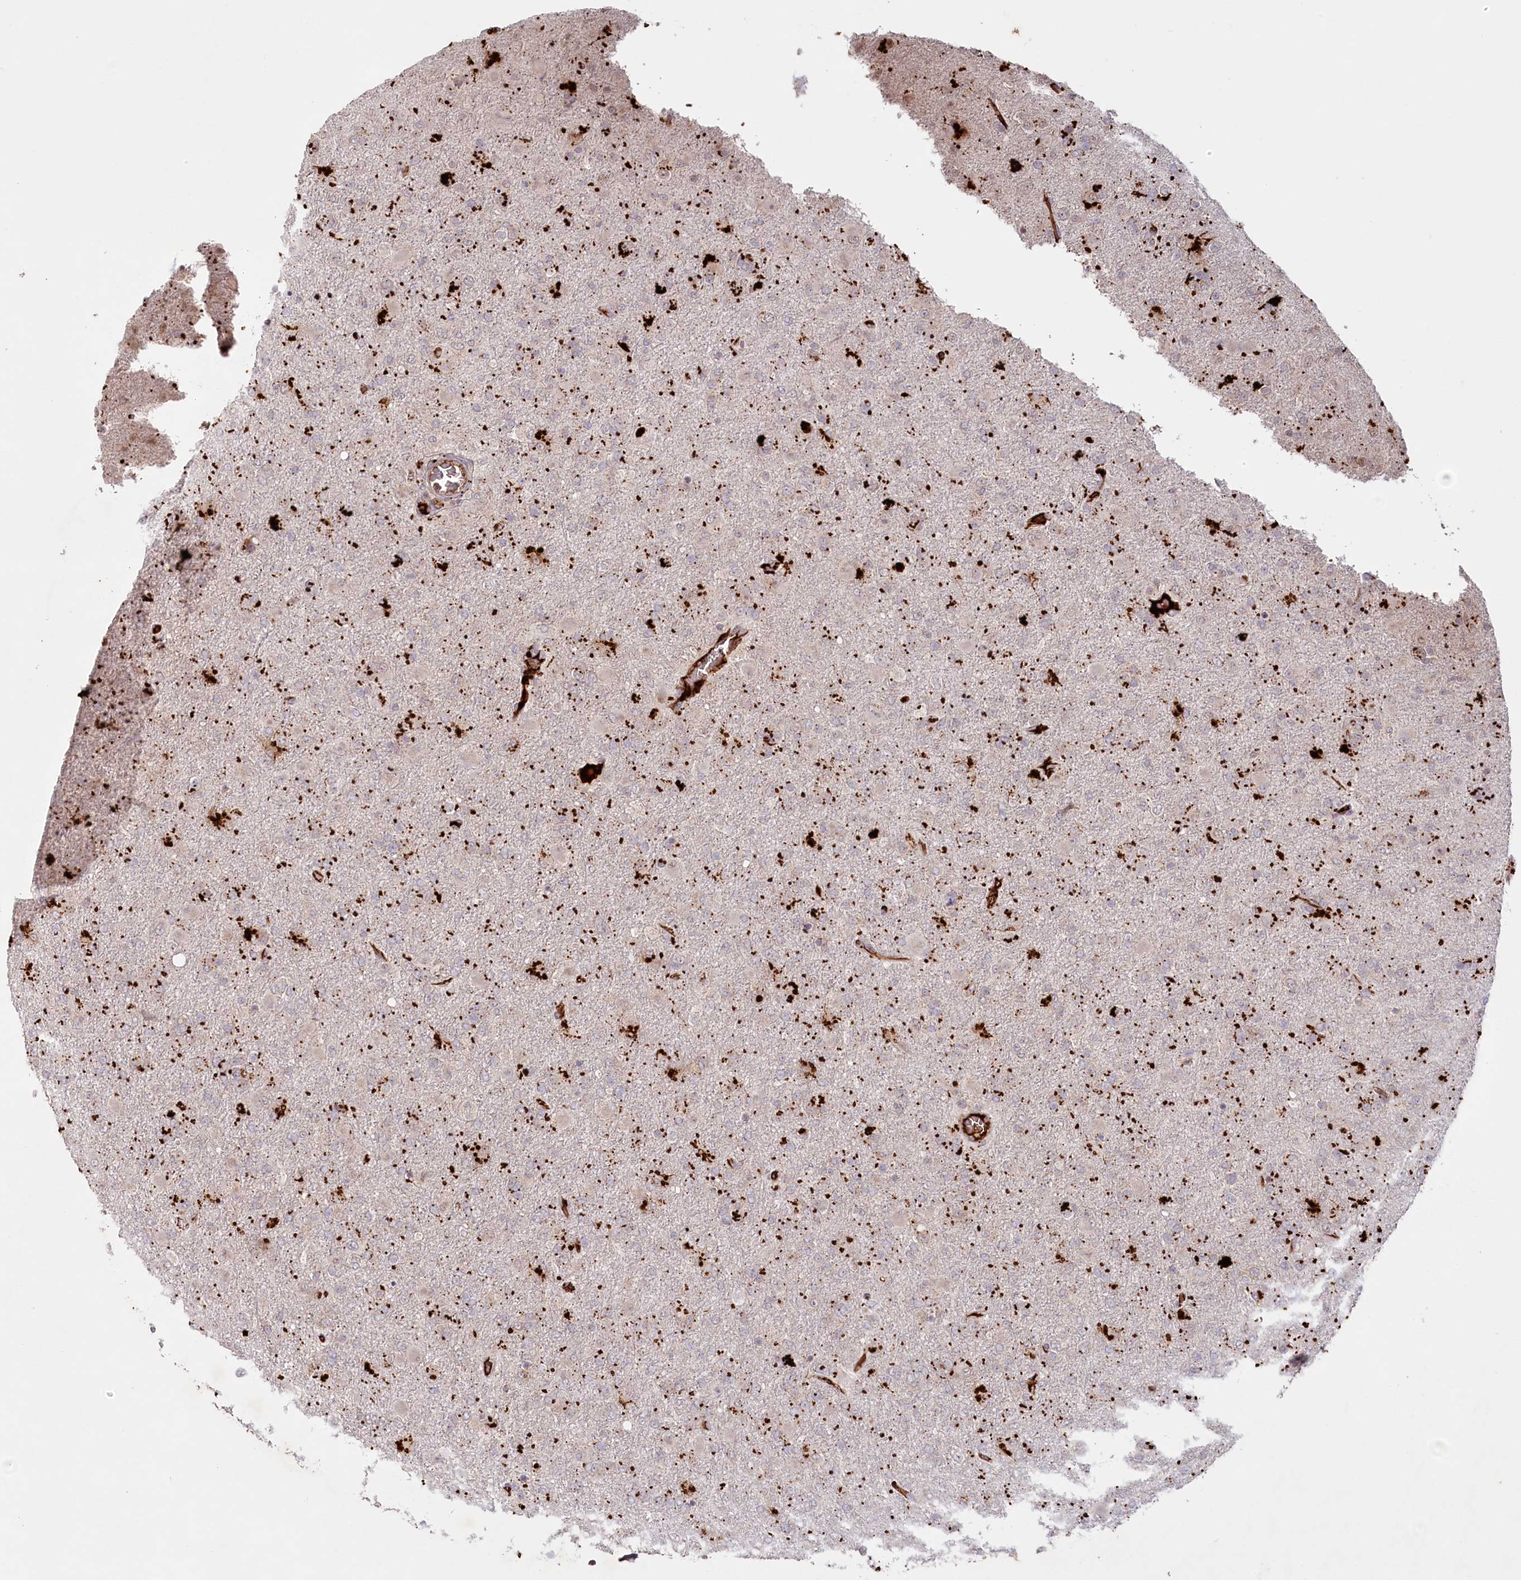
{"staining": {"intensity": "negative", "quantity": "none", "location": "none"}, "tissue": "glioma", "cell_type": "Tumor cells", "image_type": "cancer", "snomed": [{"axis": "morphology", "description": "Glioma, malignant, Low grade"}, {"axis": "topography", "description": "Brain"}], "caption": "The image demonstrates no significant expression in tumor cells of malignant glioma (low-grade). (Brightfield microscopy of DAB immunohistochemistry (IHC) at high magnification).", "gene": "PSAPL1", "patient": {"sex": "male", "age": 65}}